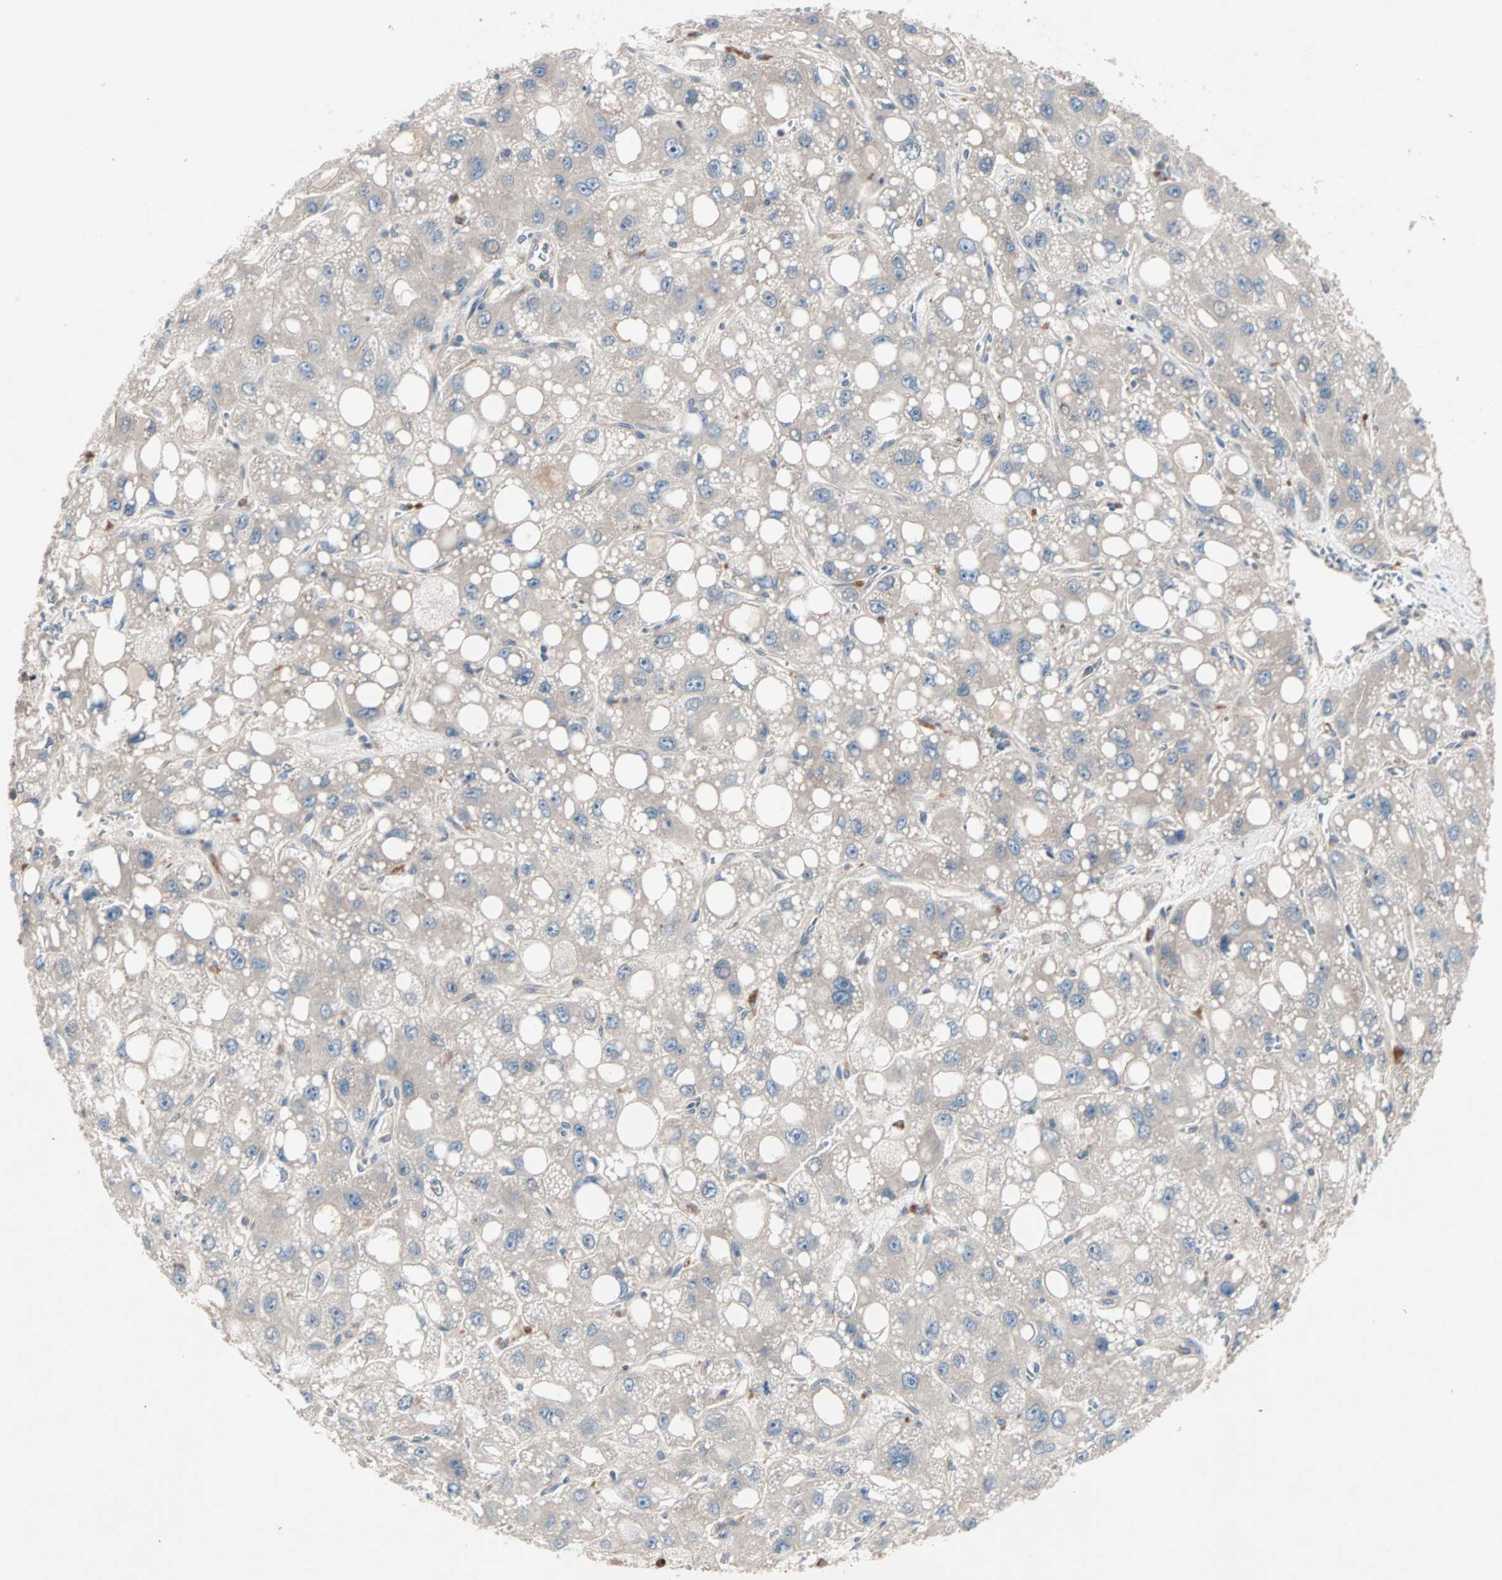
{"staining": {"intensity": "negative", "quantity": "none", "location": "none"}, "tissue": "liver cancer", "cell_type": "Tumor cells", "image_type": "cancer", "snomed": [{"axis": "morphology", "description": "Carcinoma, Hepatocellular, NOS"}, {"axis": "topography", "description": "Liver"}], "caption": "Tumor cells show no significant protein positivity in hepatocellular carcinoma (liver).", "gene": "CAD", "patient": {"sex": "male", "age": 55}}